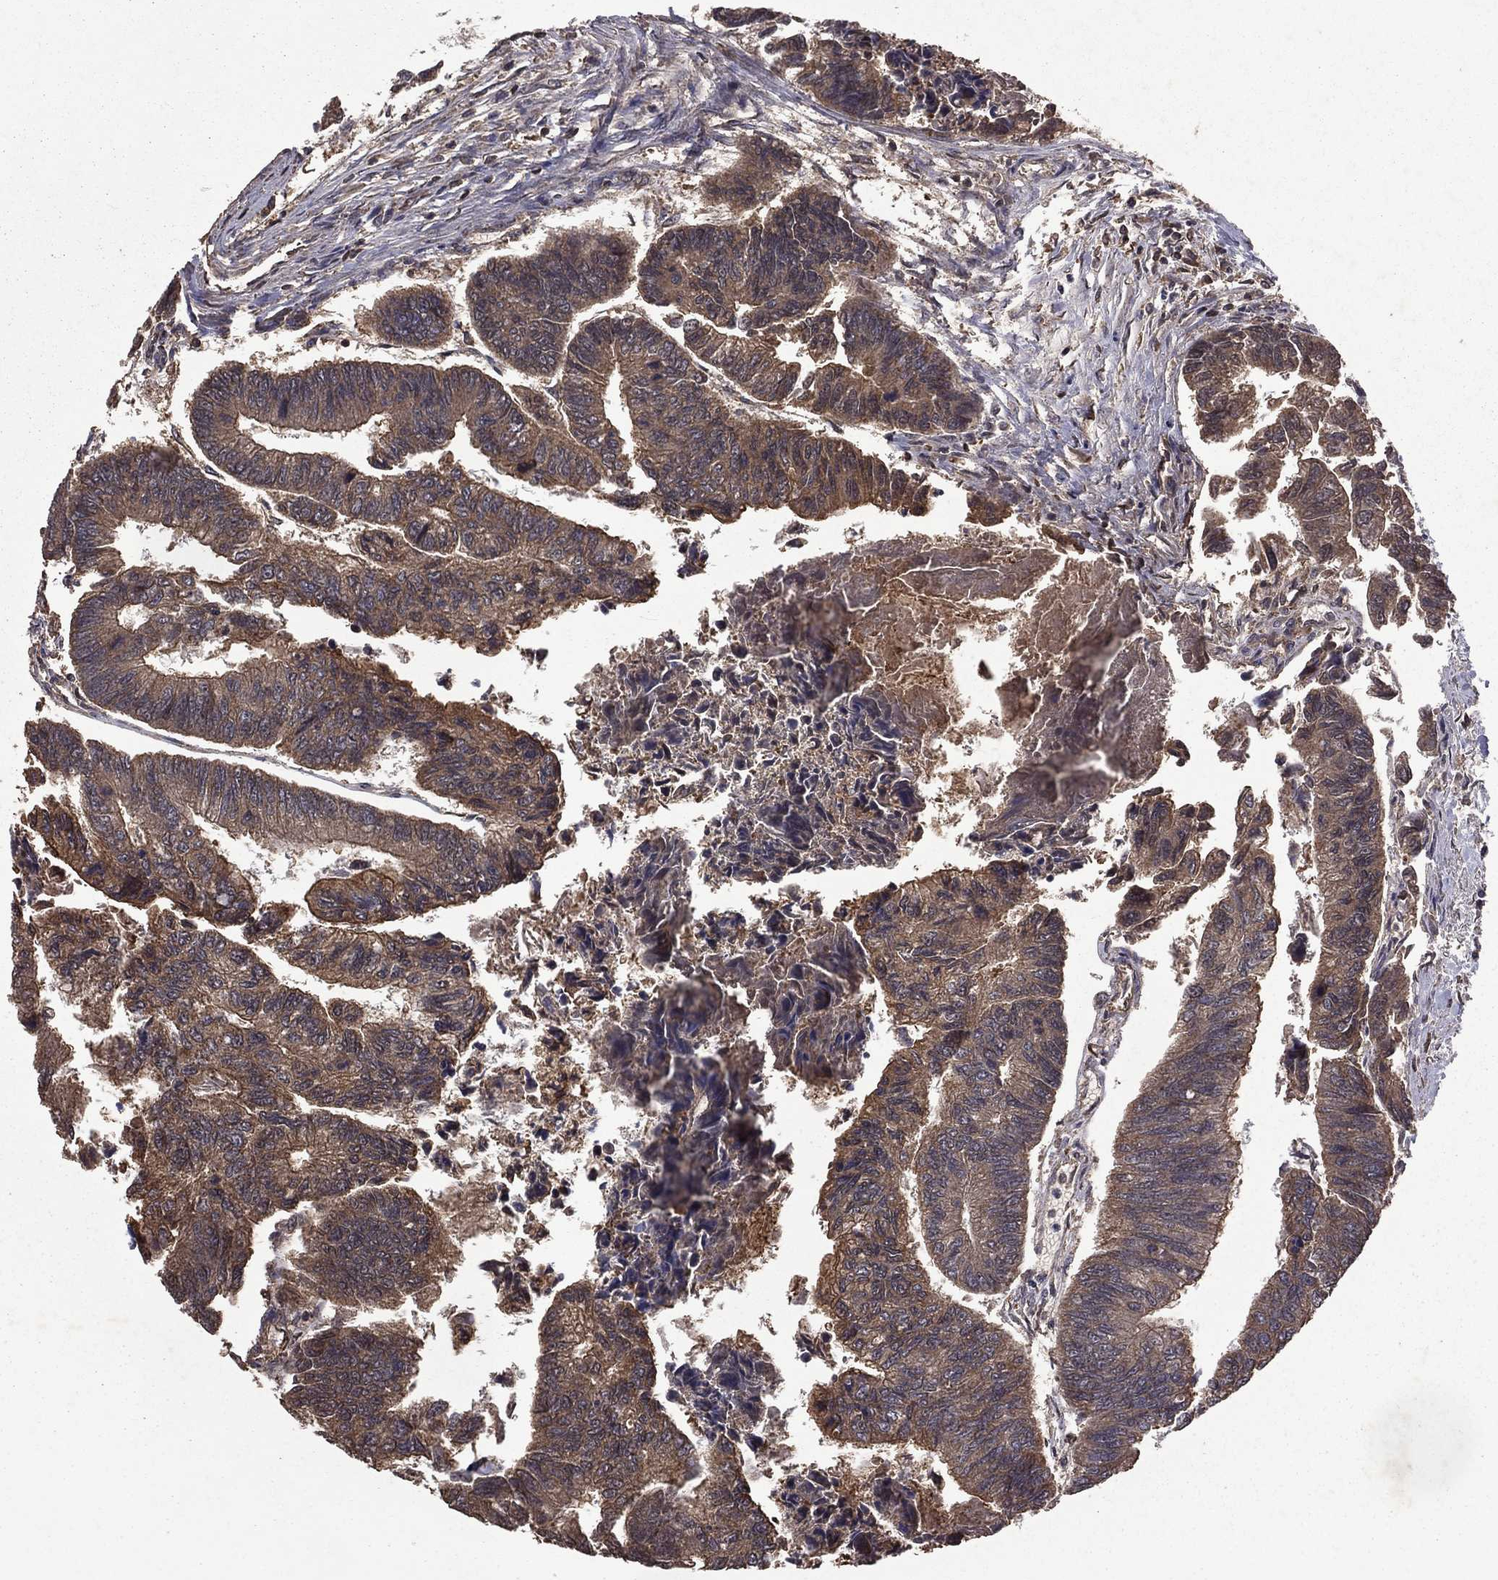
{"staining": {"intensity": "weak", "quantity": ">75%", "location": "cytoplasmic/membranous"}, "tissue": "colorectal cancer", "cell_type": "Tumor cells", "image_type": "cancer", "snomed": [{"axis": "morphology", "description": "Adenocarcinoma, NOS"}, {"axis": "topography", "description": "Colon"}], "caption": "There is low levels of weak cytoplasmic/membranous expression in tumor cells of colorectal adenocarcinoma, as demonstrated by immunohistochemical staining (brown color).", "gene": "BIRC6", "patient": {"sex": "female", "age": 65}}